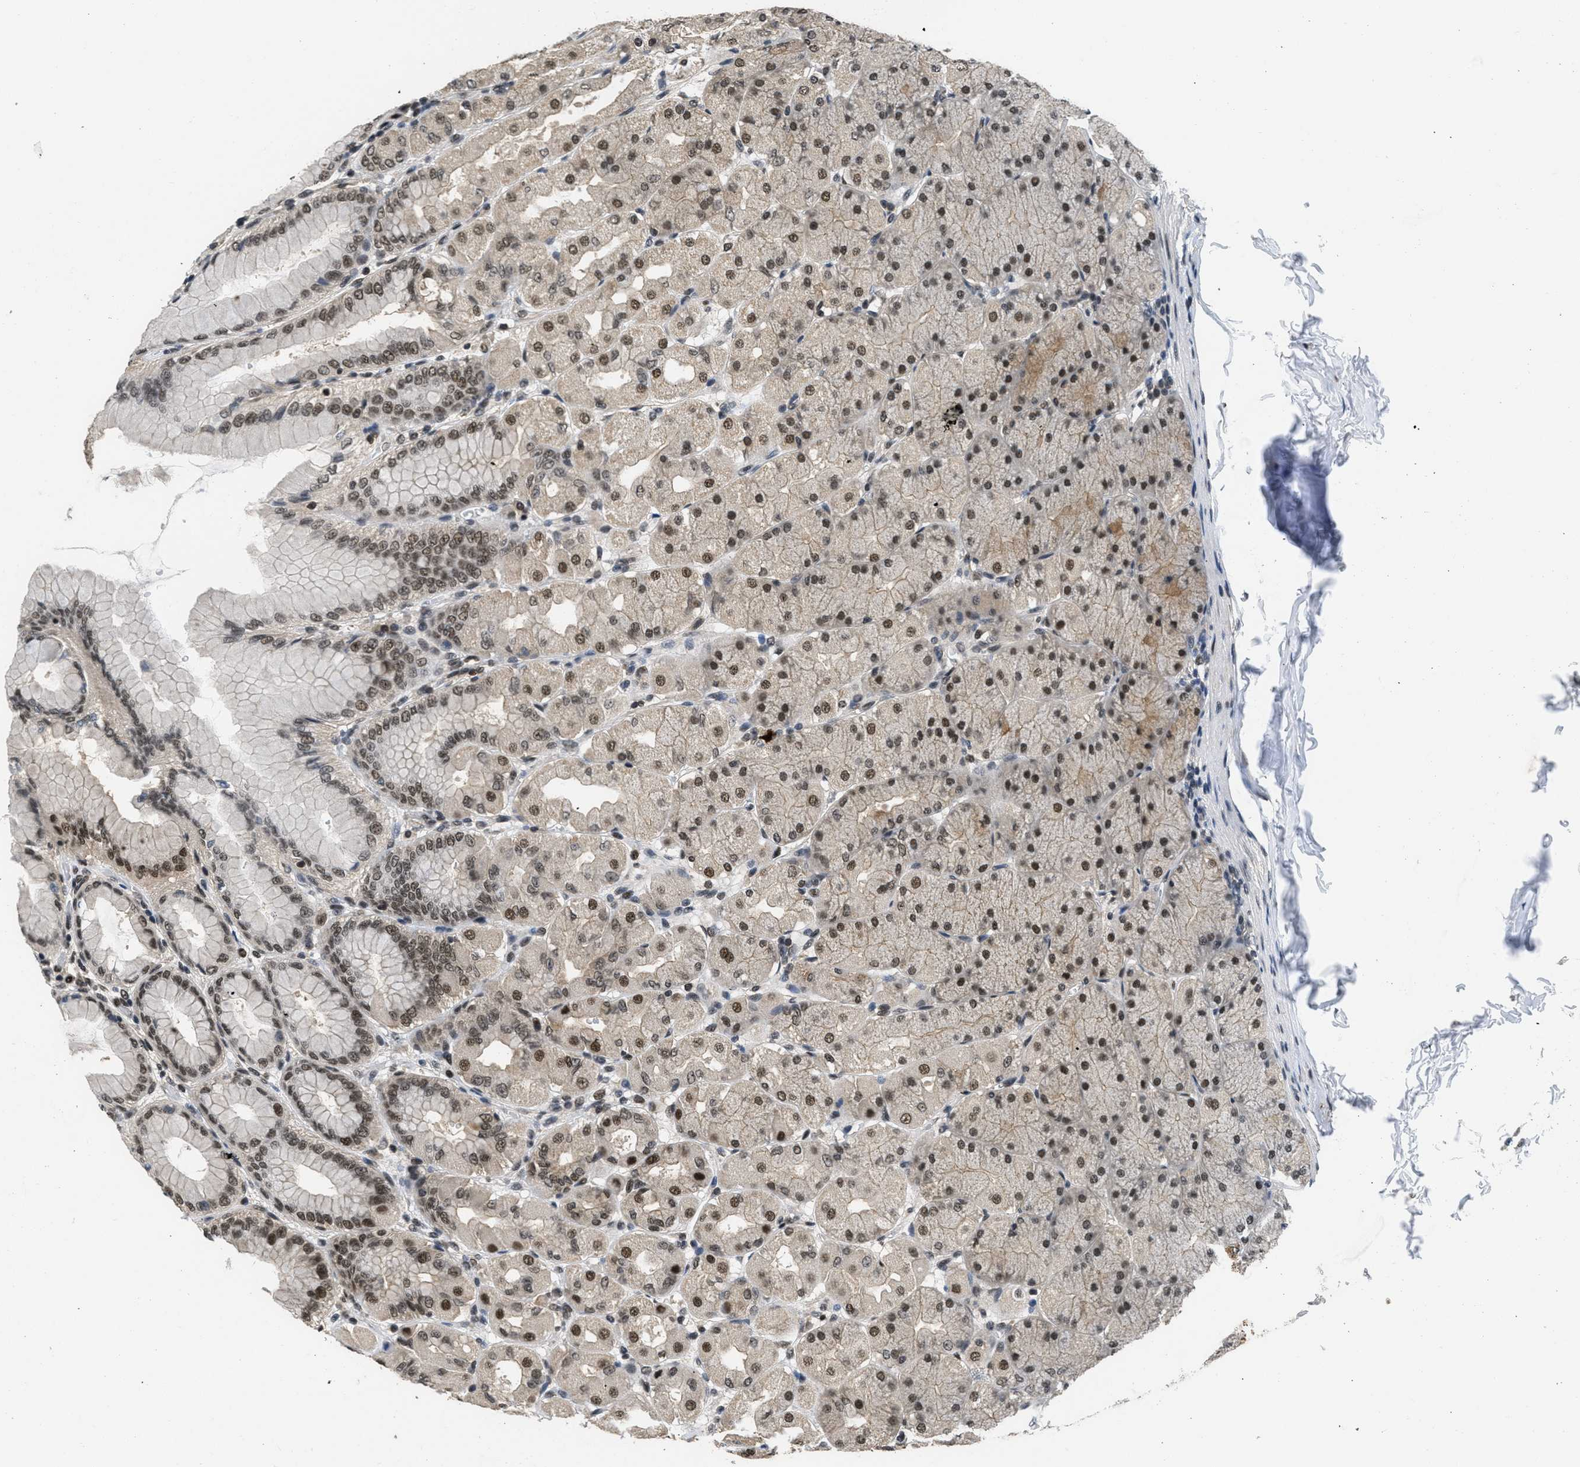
{"staining": {"intensity": "strong", "quantity": ">75%", "location": "cytoplasmic/membranous,nuclear"}, "tissue": "stomach", "cell_type": "Glandular cells", "image_type": "normal", "snomed": [{"axis": "morphology", "description": "Normal tissue, NOS"}, {"axis": "topography", "description": "Stomach, upper"}], "caption": "Immunohistochemical staining of normal stomach reveals strong cytoplasmic/membranous,nuclear protein staining in about >75% of glandular cells. The staining was performed using DAB (3,3'-diaminobenzidine), with brown indicating positive protein expression. Nuclei are stained blue with hematoxylin.", "gene": "CUL4B", "patient": {"sex": "female", "age": 56}}